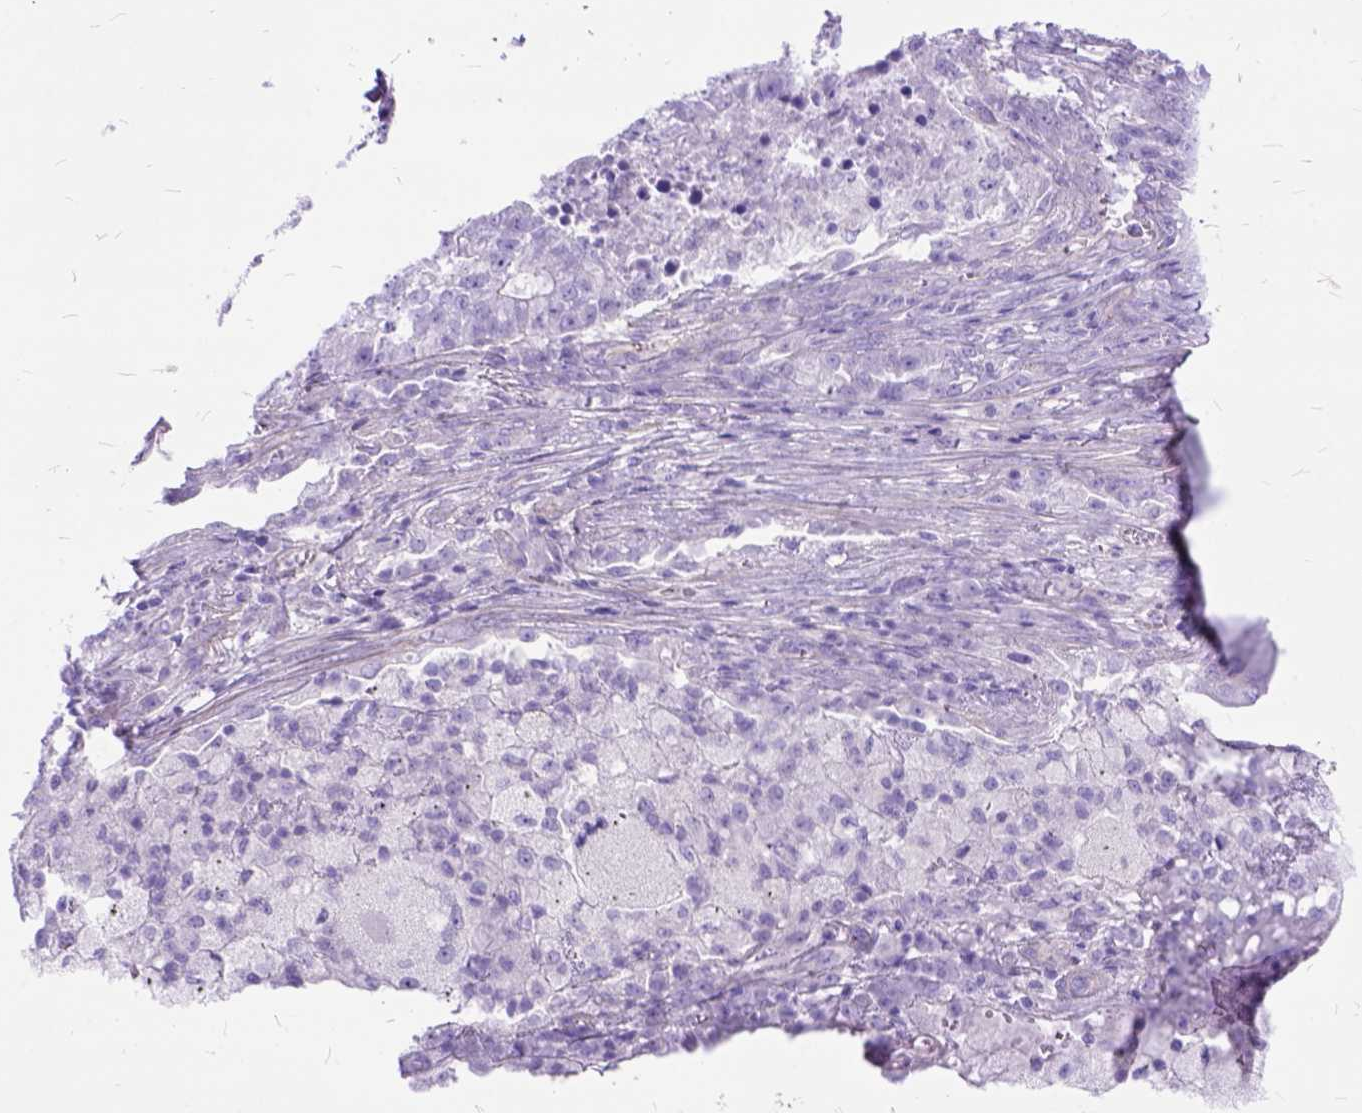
{"staining": {"intensity": "negative", "quantity": "none", "location": "none"}, "tissue": "lung cancer", "cell_type": "Tumor cells", "image_type": "cancer", "snomed": [{"axis": "morphology", "description": "Adenocarcinoma, NOS"}, {"axis": "topography", "description": "Lung"}], "caption": "DAB (3,3'-diaminobenzidine) immunohistochemical staining of human lung adenocarcinoma demonstrates no significant staining in tumor cells.", "gene": "ARL9", "patient": {"sex": "male", "age": 57}}